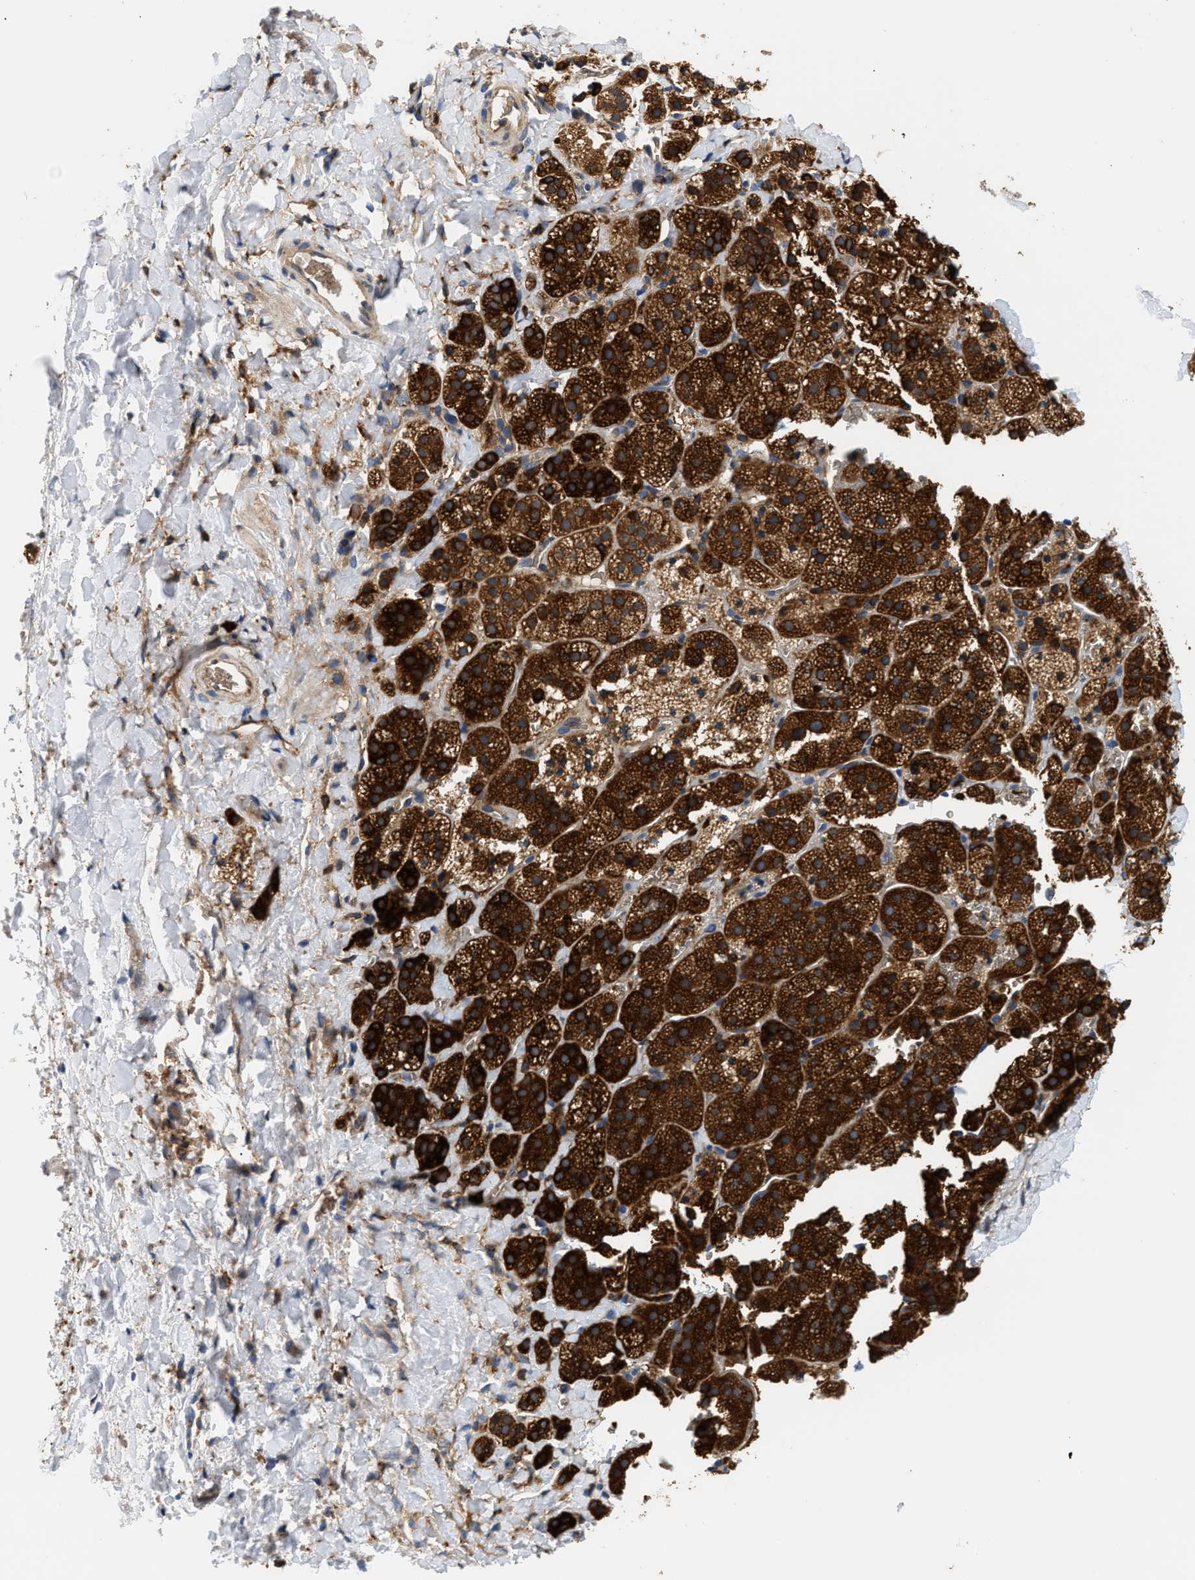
{"staining": {"intensity": "strong", "quantity": ">75%", "location": "cytoplasmic/membranous"}, "tissue": "adrenal gland", "cell_type": "Glandular cells", "image_type": "normal", "snomed": [{"axis": "morphology", "description": "Normal tissue, NOS"}, {"axis": "topography", "description": "Adrenal gland"}], "caption": "Immunohistochemical staining of normal adrenal gland demonstrates strong cytoplasmic/membranous protein positivity in about >75% of glandular cells. The staining is performed using DAB brown chromogen to label protein expression. The nuclei are counter-stained blue using hematoxylin.", "gene": "RAB31", "patient": {"sex": "female", "age": 44}}